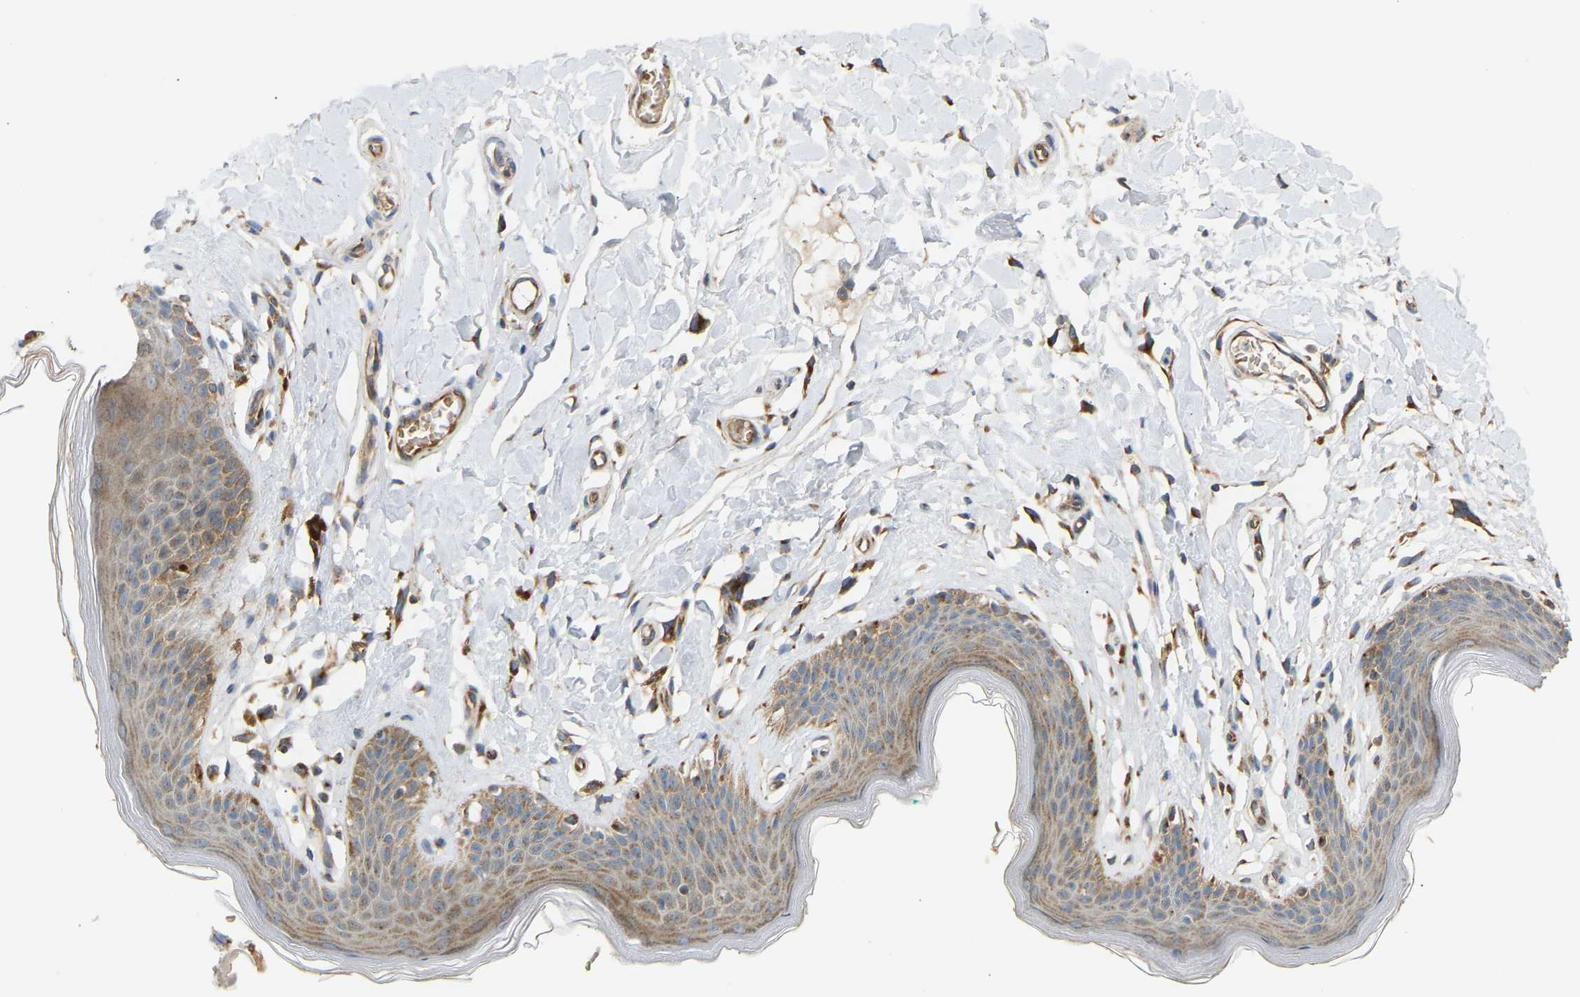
{"staining": {"intensity": "weak", "quantity": ">75%", "location": "cytoplasmic/membranous"}, "tissue": "skin", "cell_type": "Epidermal cells", "image_type": "normal", "snomed": [{"axis": "morphology", "description": "Normal tissue, NOS"}, {"axis": "topography", "description": "Vulva"}], "caption": "Protein positivity by immunohistochemistry (IHC) displays weak cytoplasmic/membranous positivity in approximately >75% of epidermal cells in unremarkable skin.", "gene": "YIPF2", "patient": {"sex": "female", "age": 66}}